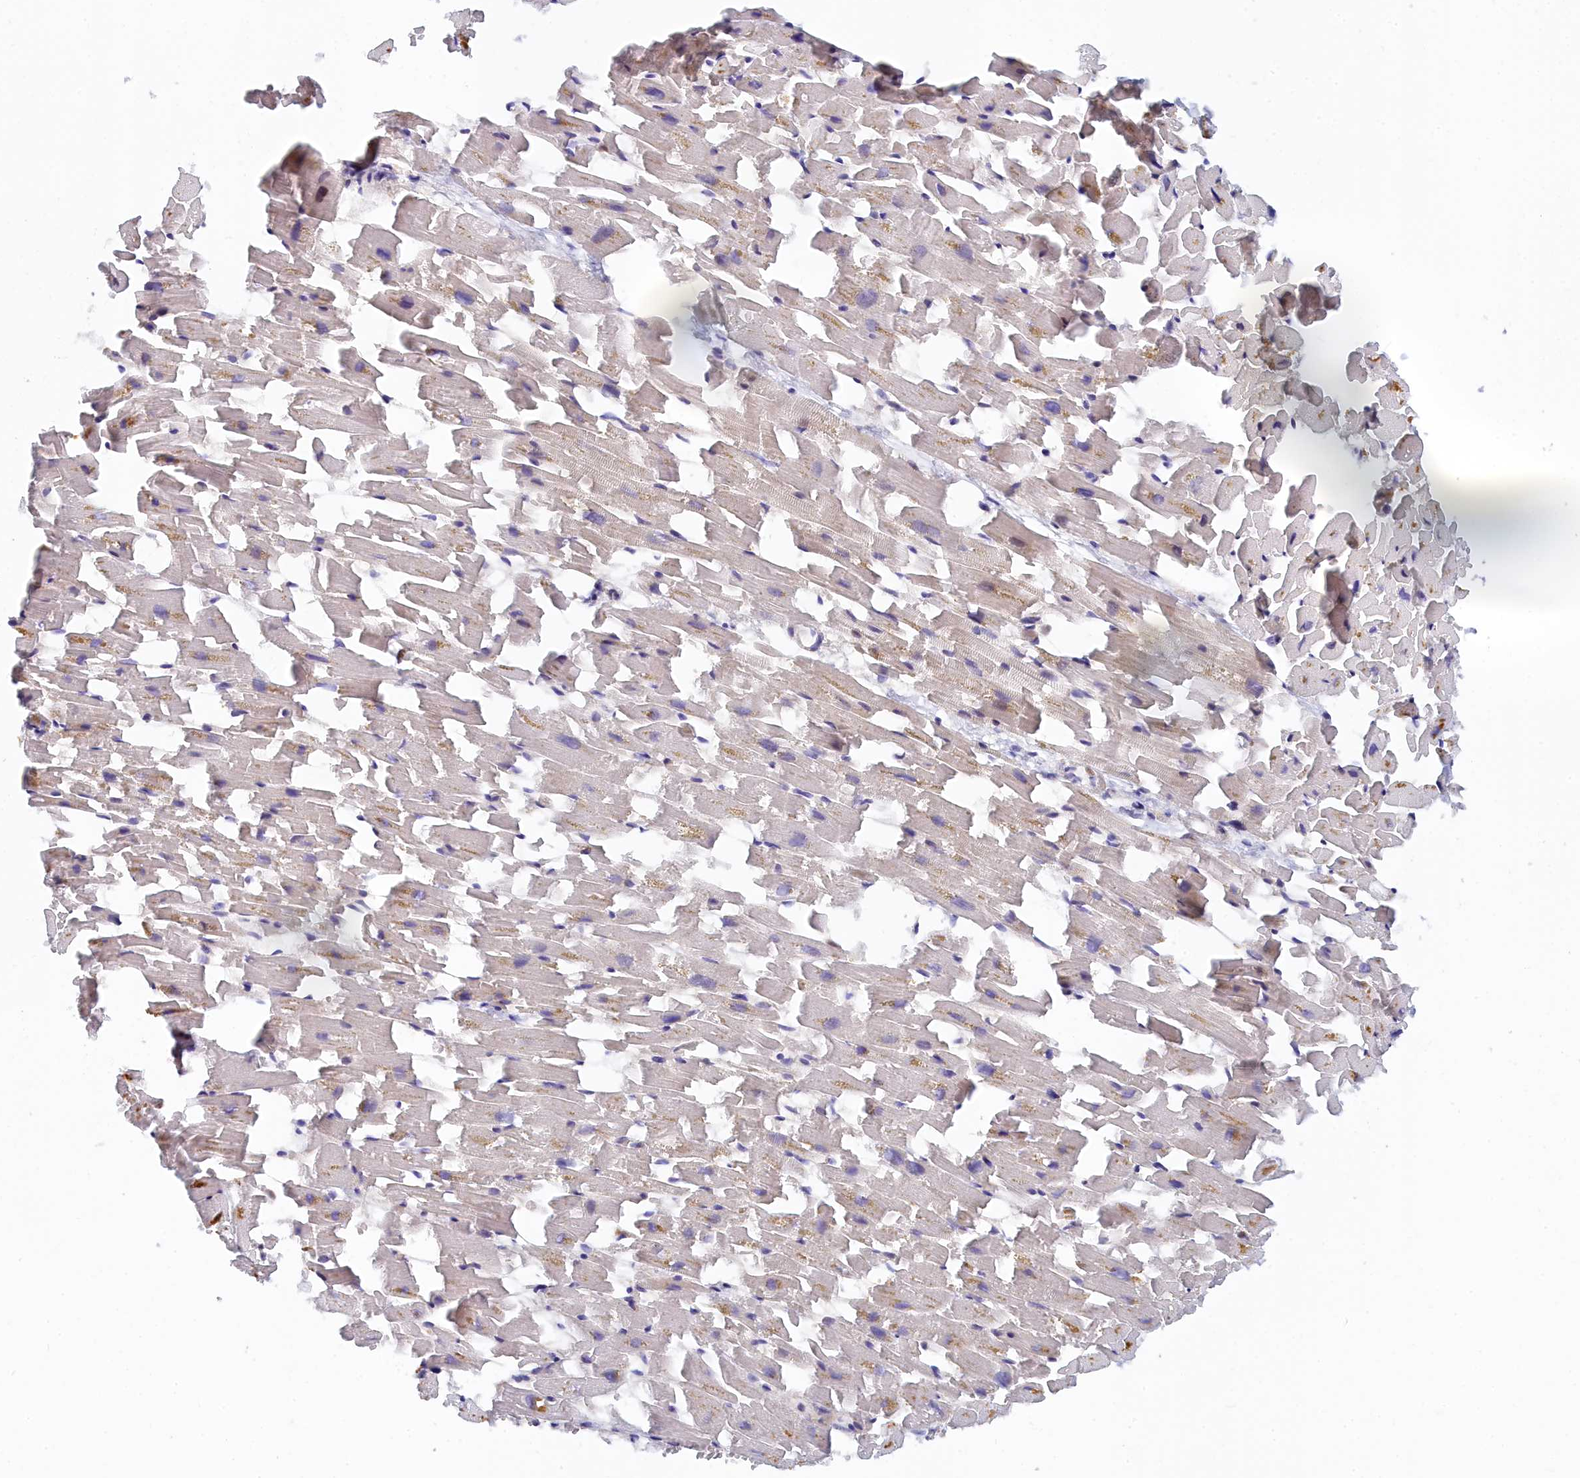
{"staining": {"intensity": "weak", "quantity": "25%-75%", "location": "cytoplasmic/membranous"}, "tissue": "heart muscle", "cell_type": "Cardiomyocytes", "image_type": "normal", "snomed": [{"axis": "morphology", "description": "Normal tissue, NOS"}, {"axis": "topography", "description": "Heart"}], "caption": "Immunohistochemical staining of unremarkable heart muscle exhibits 25%-75% levels of weak cytoplasmic/membranous protein staining in about 25%-75% of cardiomyocytes. (DAB (3,3'-diaminobenzidine) IHC, brown staining for protein, blue staining for nuclei).", "gene": "SPATA5L1", "patient": {"sex": "female", "age": 64}}